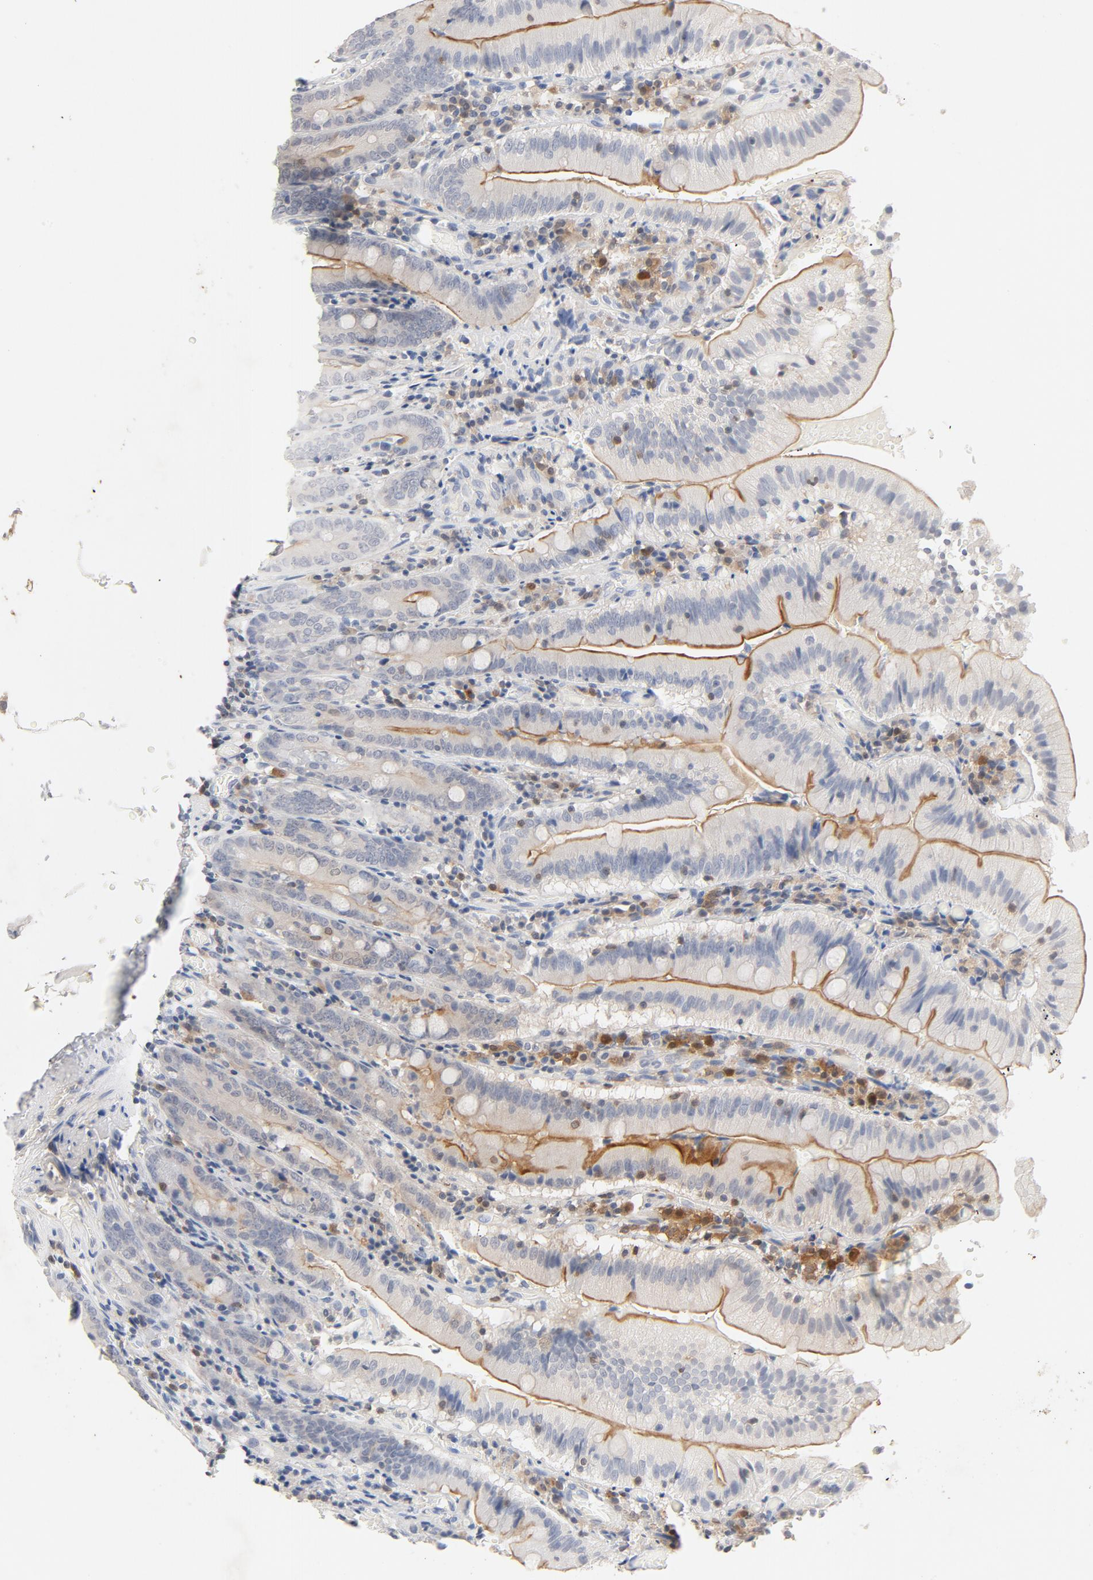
{"staining": {"intensity": "weak", "quantity": ">75%", "location": "cytoplasmic/membranous"}, "tissue": "small intestine", "cell_type": "Glandular cells", "image_type": "normal", "snomed": [{"axis": "morphology", "description": "Normal tissue, NOS"}, {"axis": "topography", "description": "Small intestine"}], "caption": "Immunohistochemical staining of benign small intestine shows weak cytoplasmic/membranous protein expression in approximately >75% of glandular cells. The staining was performed using DAB, with brown indicating positive protein expression. Nuclei are stained blue with hematoxylin.", "gene": "STAT1", "patient": {"sex": "male", "age": 71}}